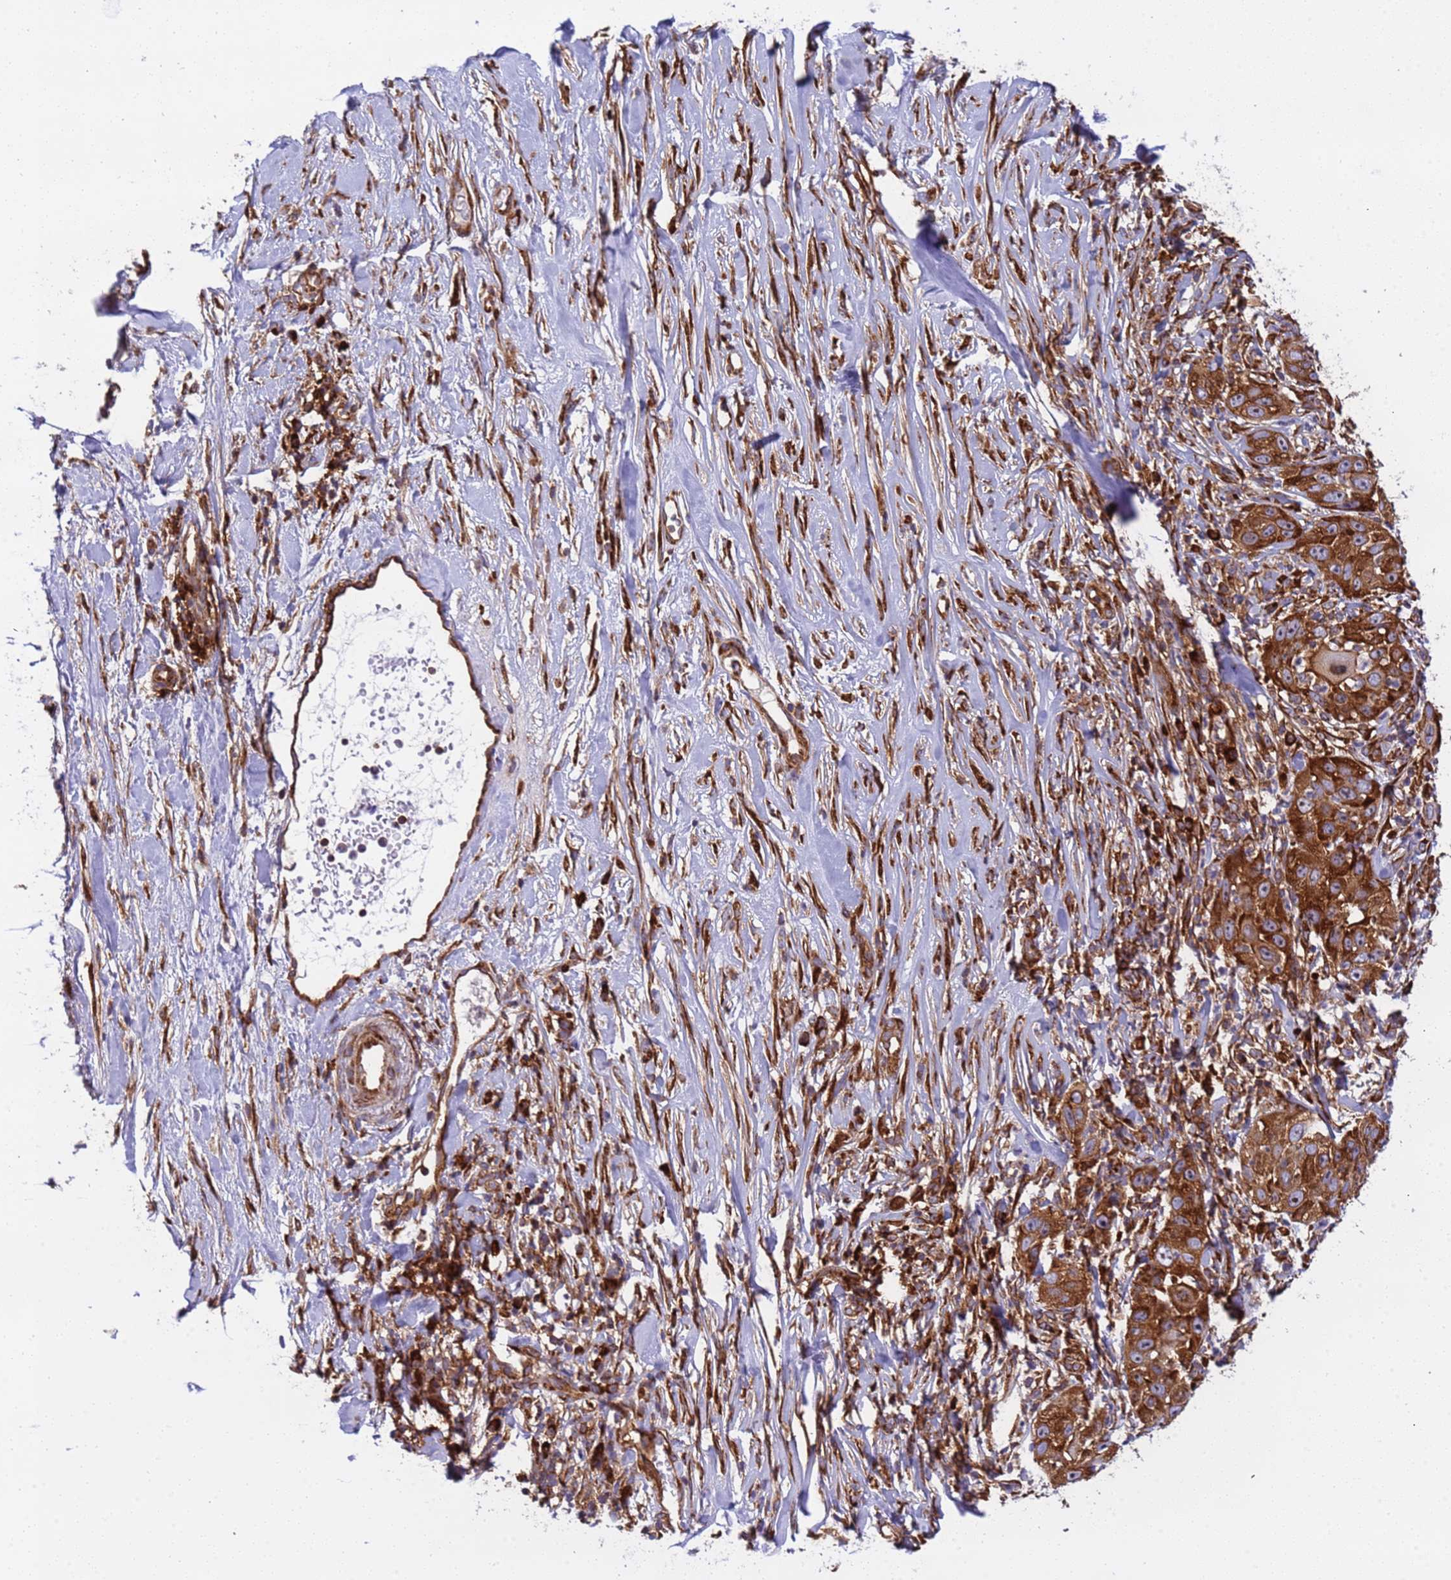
{"staining": {"intensity": "strong", "quantity": ">75%", "location": "cytoplasmic/membranous"}, "tissue": "skin cancer", "cell_type": "Tumor cells", "image_type": "cancer", "snomed": [{"axis": "morphology", "description": "Squamous cell carcinoma, NOS"}, {"axis": "topography", "description": "Skin"}], "caption": "High-magnification brightfield microscopy of skin cancer (squamous cell carcinoma) stained with DAB (brown) and counterstained with hematoxylin (blue). tumor cells exhibit strong cytoplasmic/membranous expression is identified in about>75% of cells. The staining was performed using DAB (3,3'-diaminobenzidine) to visualize the protein expression in brown, while the nuclei were stained in blue with hematoxylin (Magnification: 20x).", "gene": "RPL36", "patient": {"sex": "female", "age": 44}}